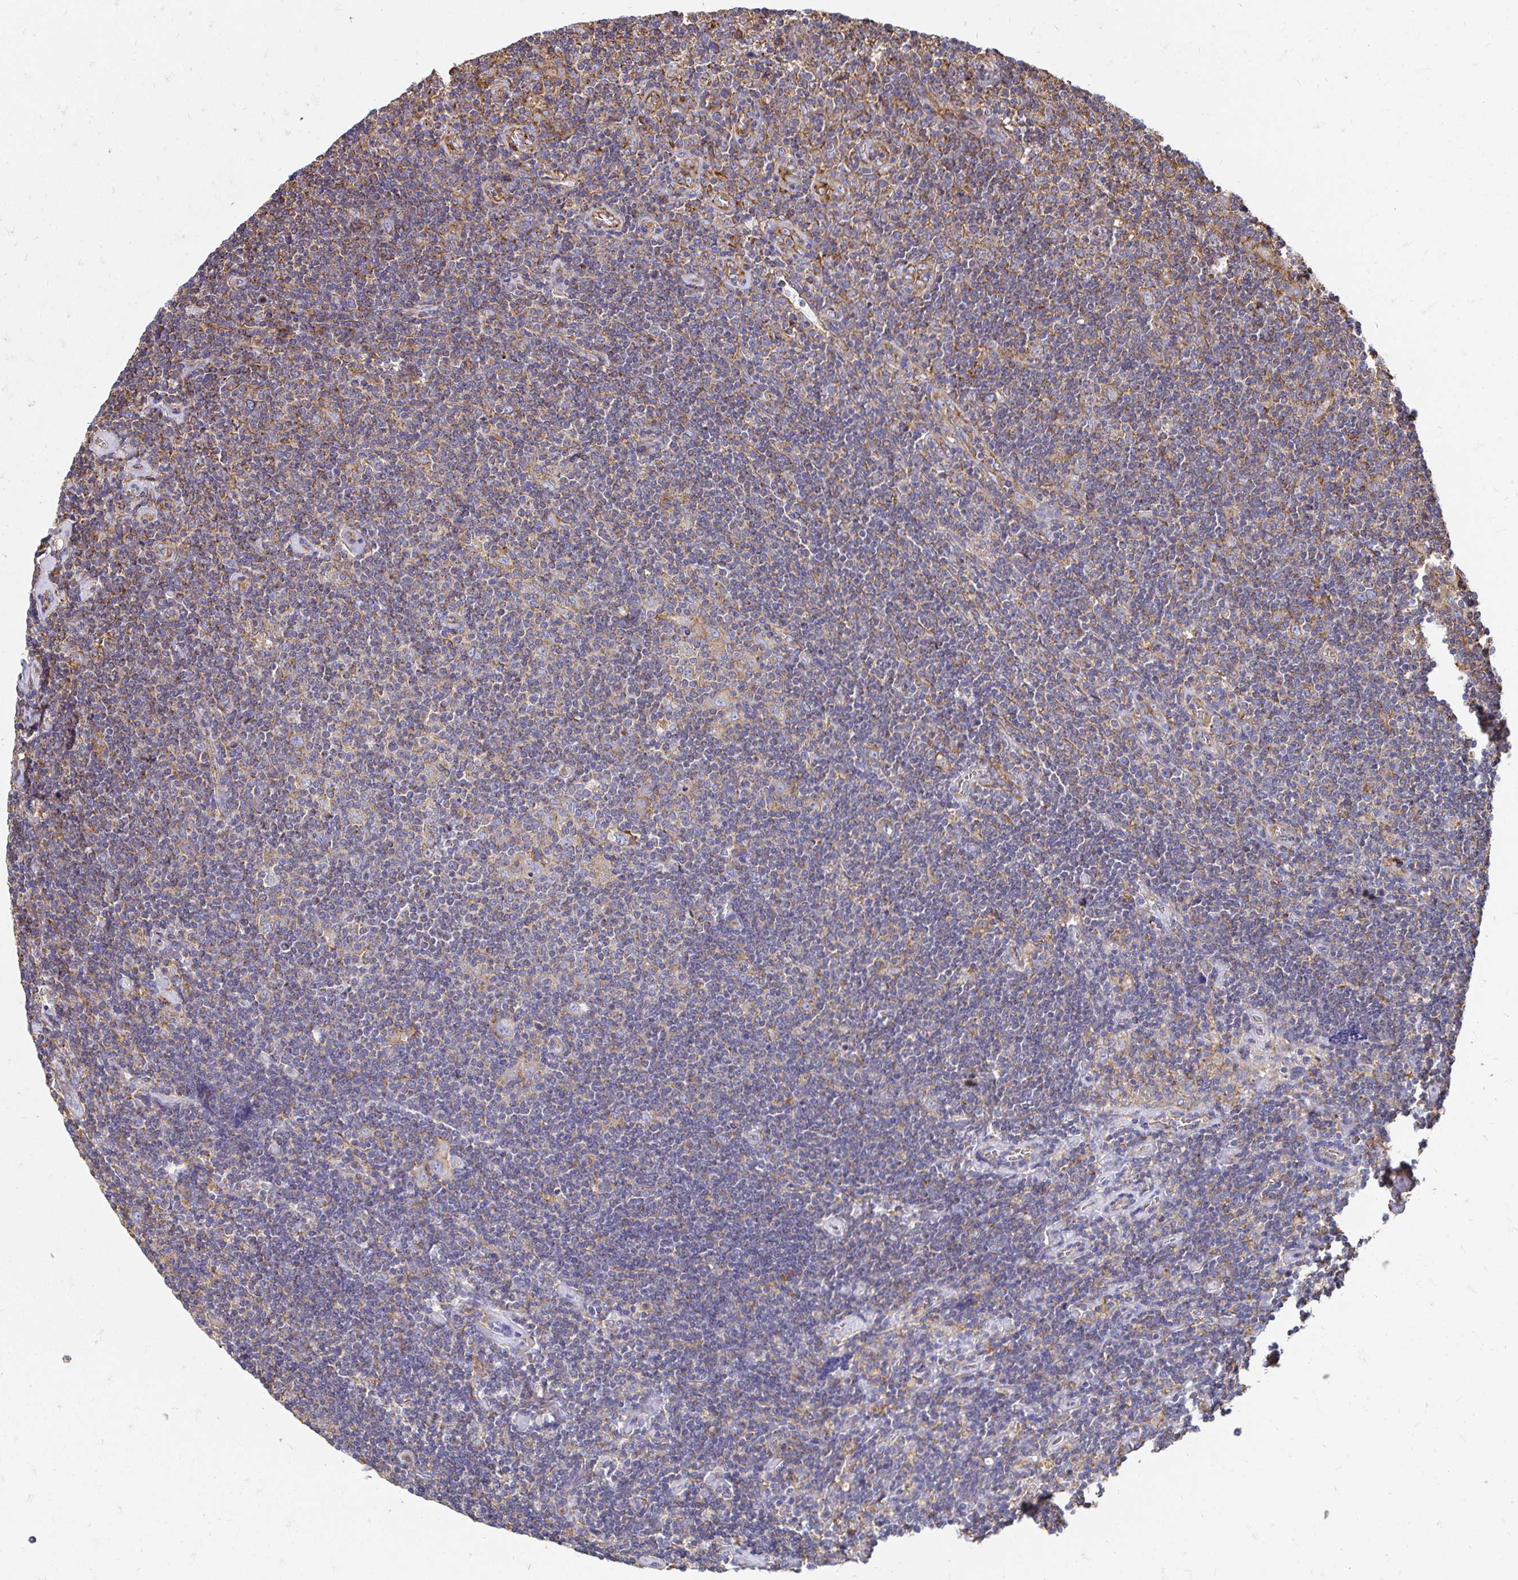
{"staining": {"intensity": "weak", "quantity": "25%-75%", "location": "cytoplasmic/membranous"}, "tissue": "lymphoma", "cell_type": "Tumor cells", "image_type": "cancer", "snomed": [{"axis": "morphology", "description": "Hodgkin's disease, NOS"}, {"axis": "topography", "description": "Lymph node"}], "caption": "Human lymphoma stained with a protein marker demonstrates weak staining in tumor cells.", "gene": "CLTC", "patient": {"sex": "male", "age": 40}}